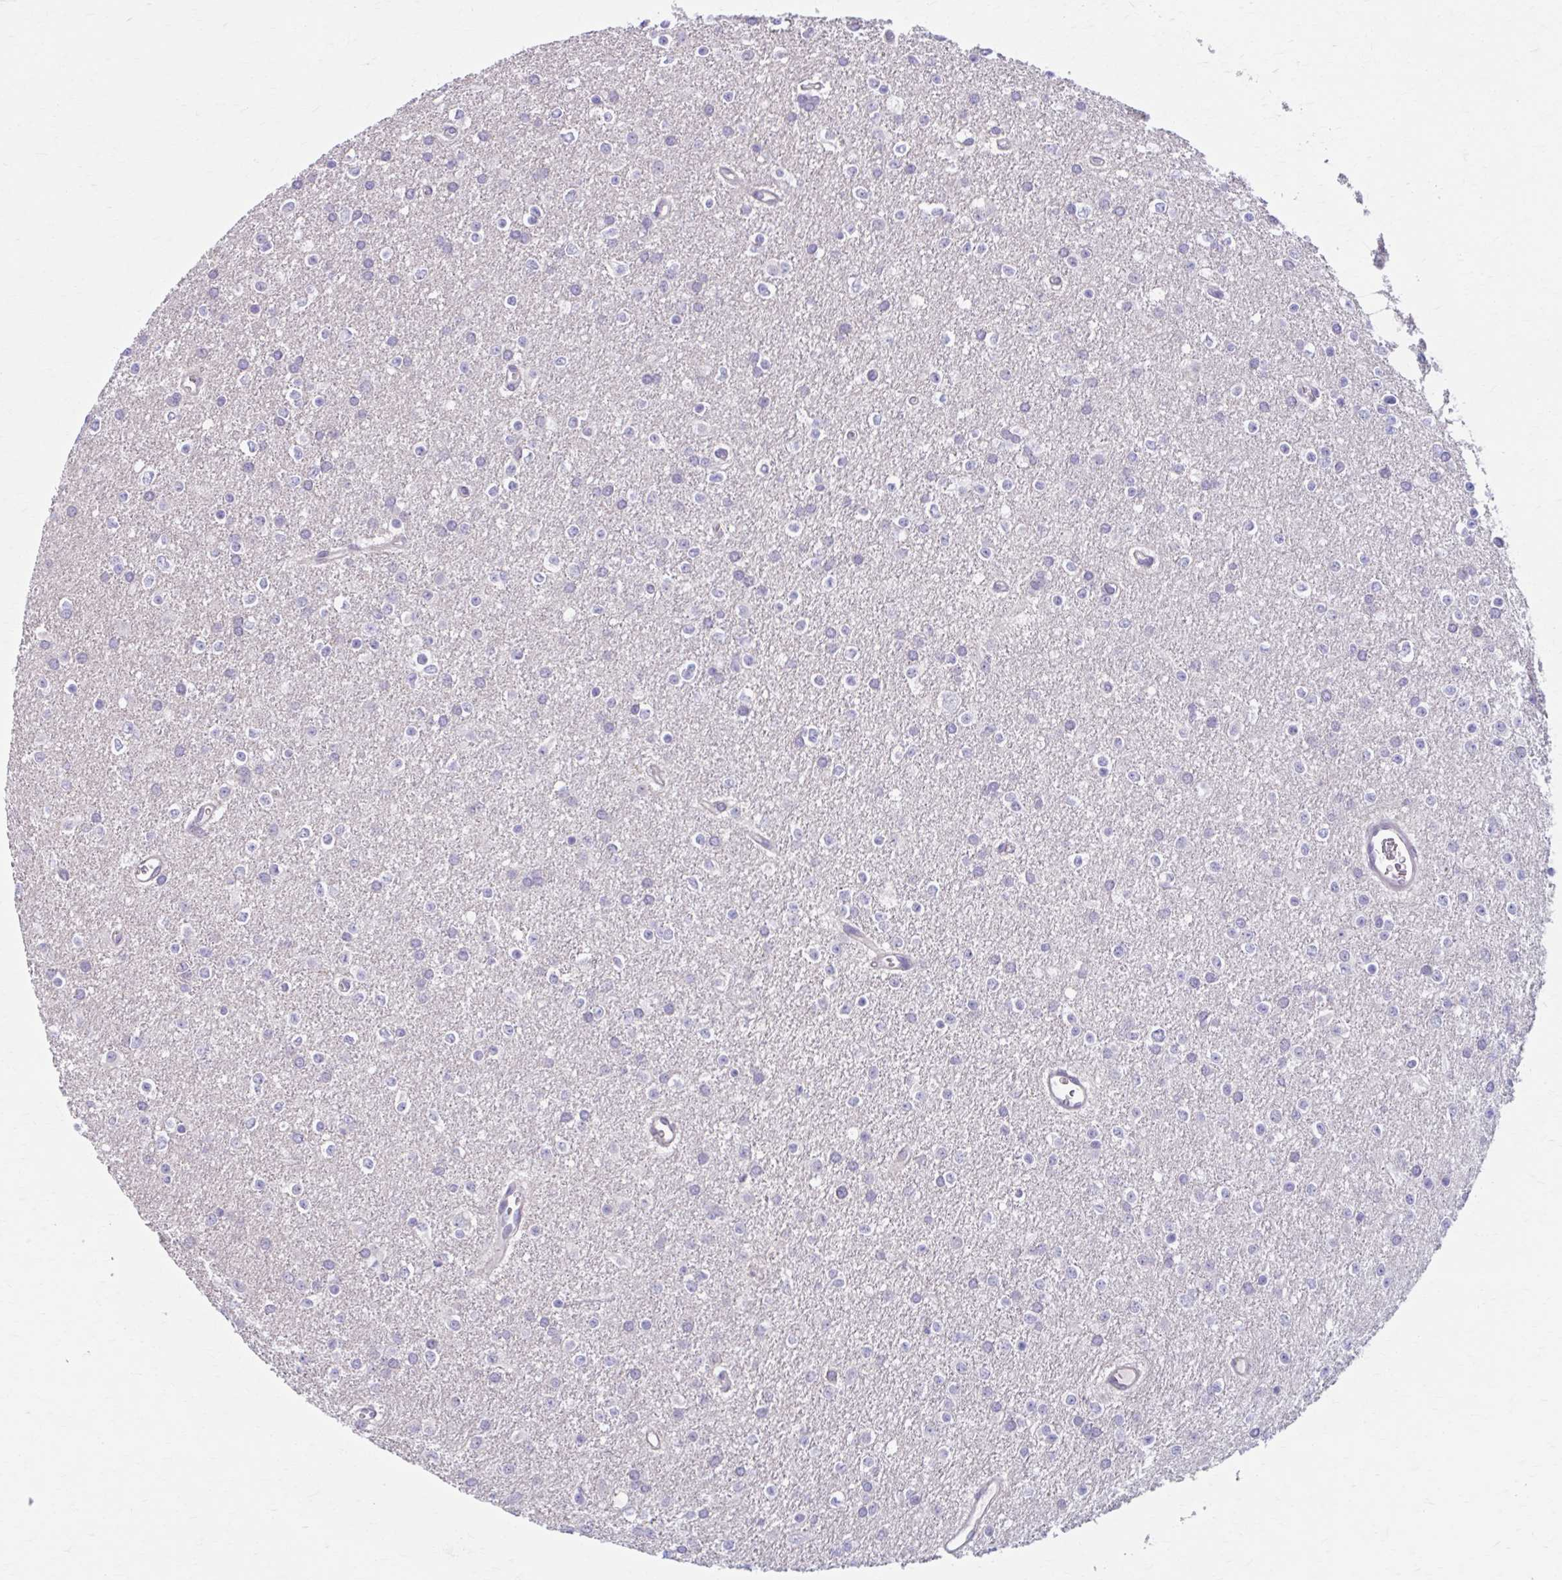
{"staining": {"intensity": "negative", "quantity": "none", "location": "none"}, "tissue": "glioma", "cell_type": "Tumor cells", "image_type": "cancer", "snomed": [{"axis": "morphology", "description": "Glioma, malignant, Low grade"}, {"axis": "topography", "description": "Brain"}], "caption": "High magnification brightfield microscopy of malignant glioma (low-grade) stained with DAB (brown) and counterstained with hematoxylin (blue): tumor cells show no significant positivity.", "gene": "CHST3", "patient": {"sex": "female", "age": 34}}